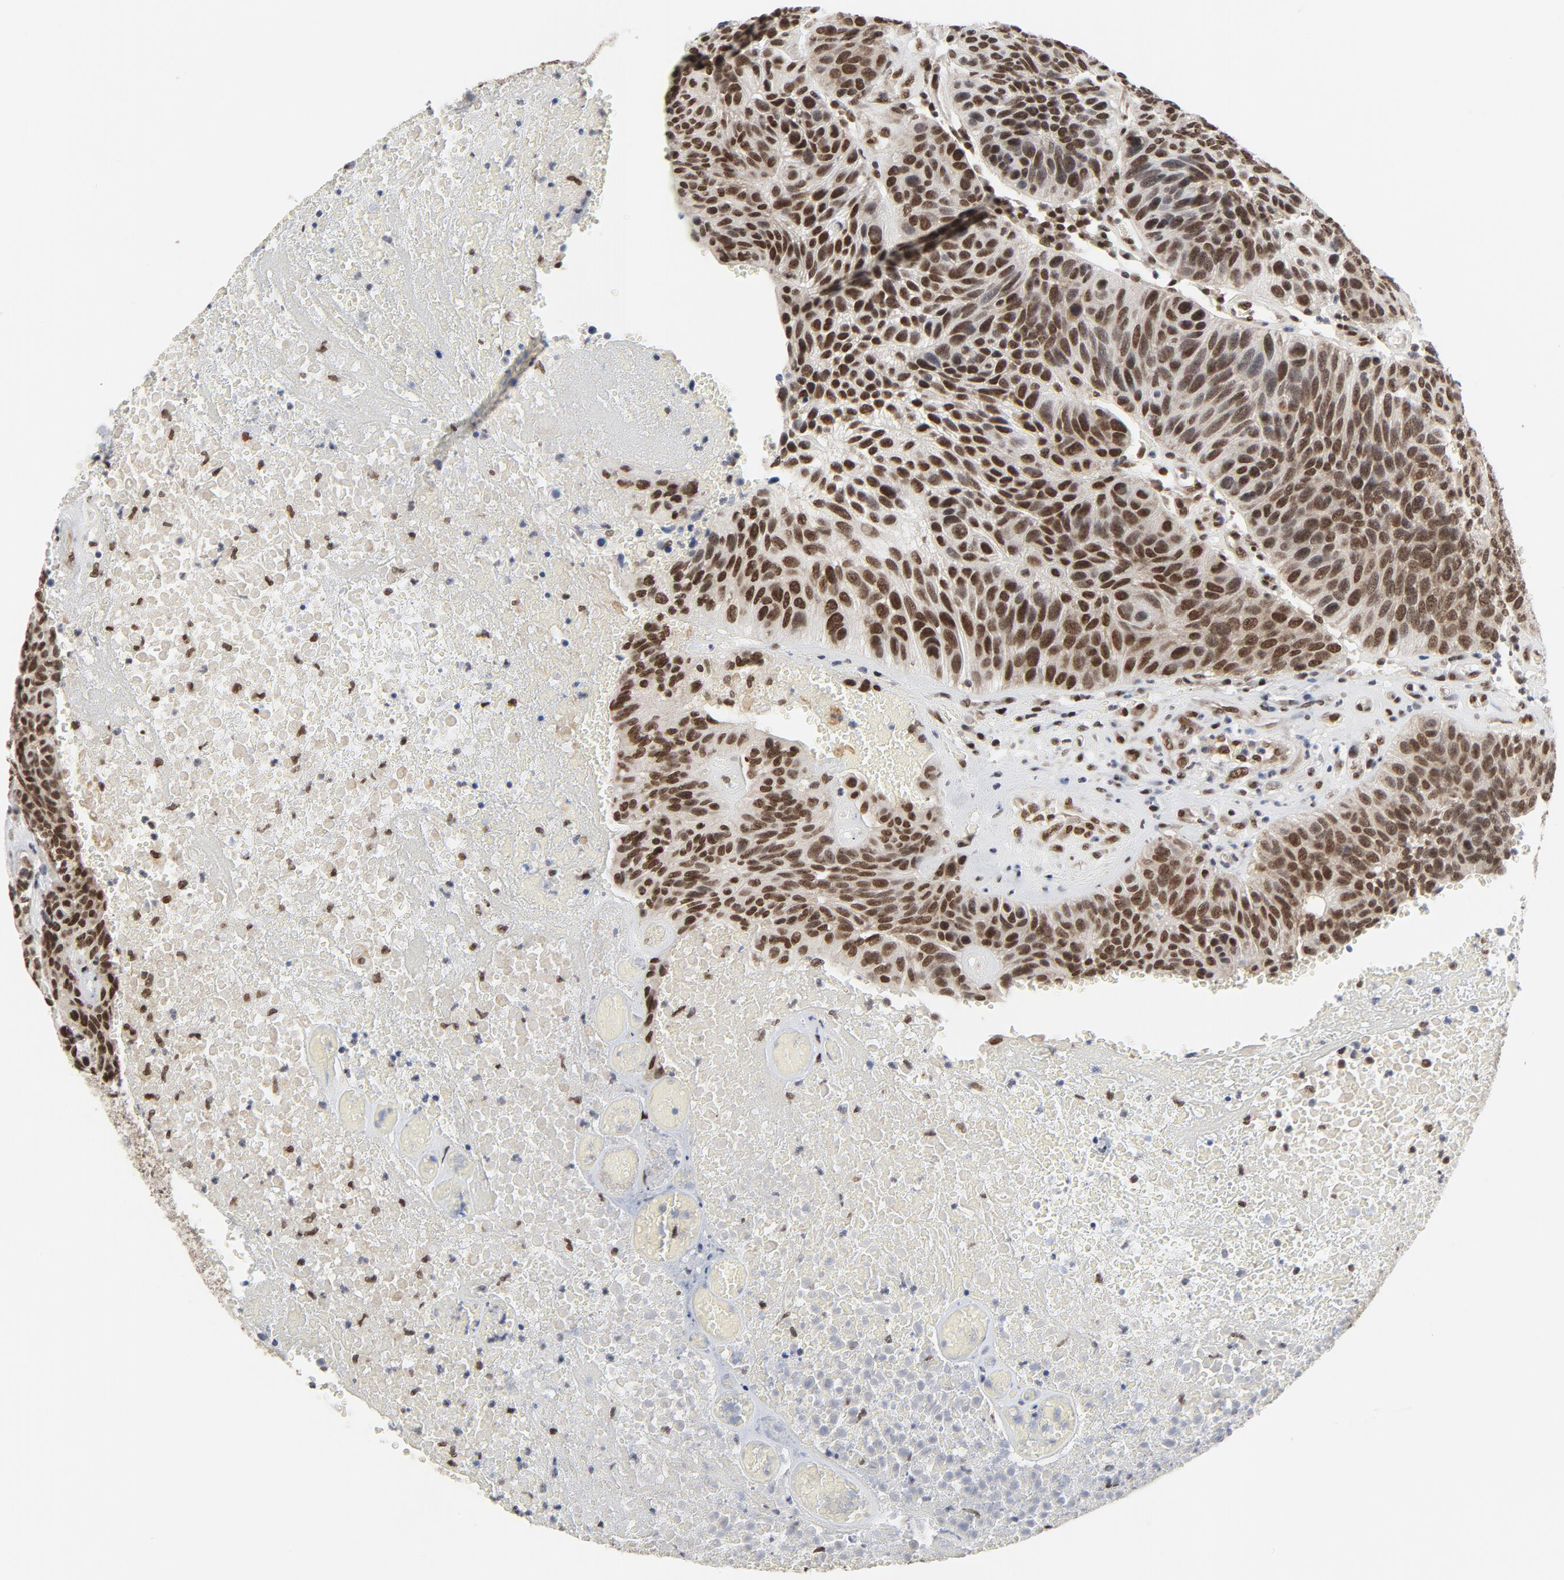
{"staining": {"intensity": "strong", "quantity": ">75%", "location": "nuclear"}, "tissue": "urothelial cancer", "cell_type": "Tumor cells", "image_type": "cancer", "snomed": [{"axis": "morphology", "description": "Urothelial carcinoma, High grade"}, {"axis": "topography", "description": "Urinary bladder"}], "caption": "This image exhibits immunohistochemistry (IHC) staining of human urothelial cancer, with high strong nuclear positivity in about >75% of tumor cells.", "gene": "ERCC1", "patient": {"sex": "male", "age": 66}}